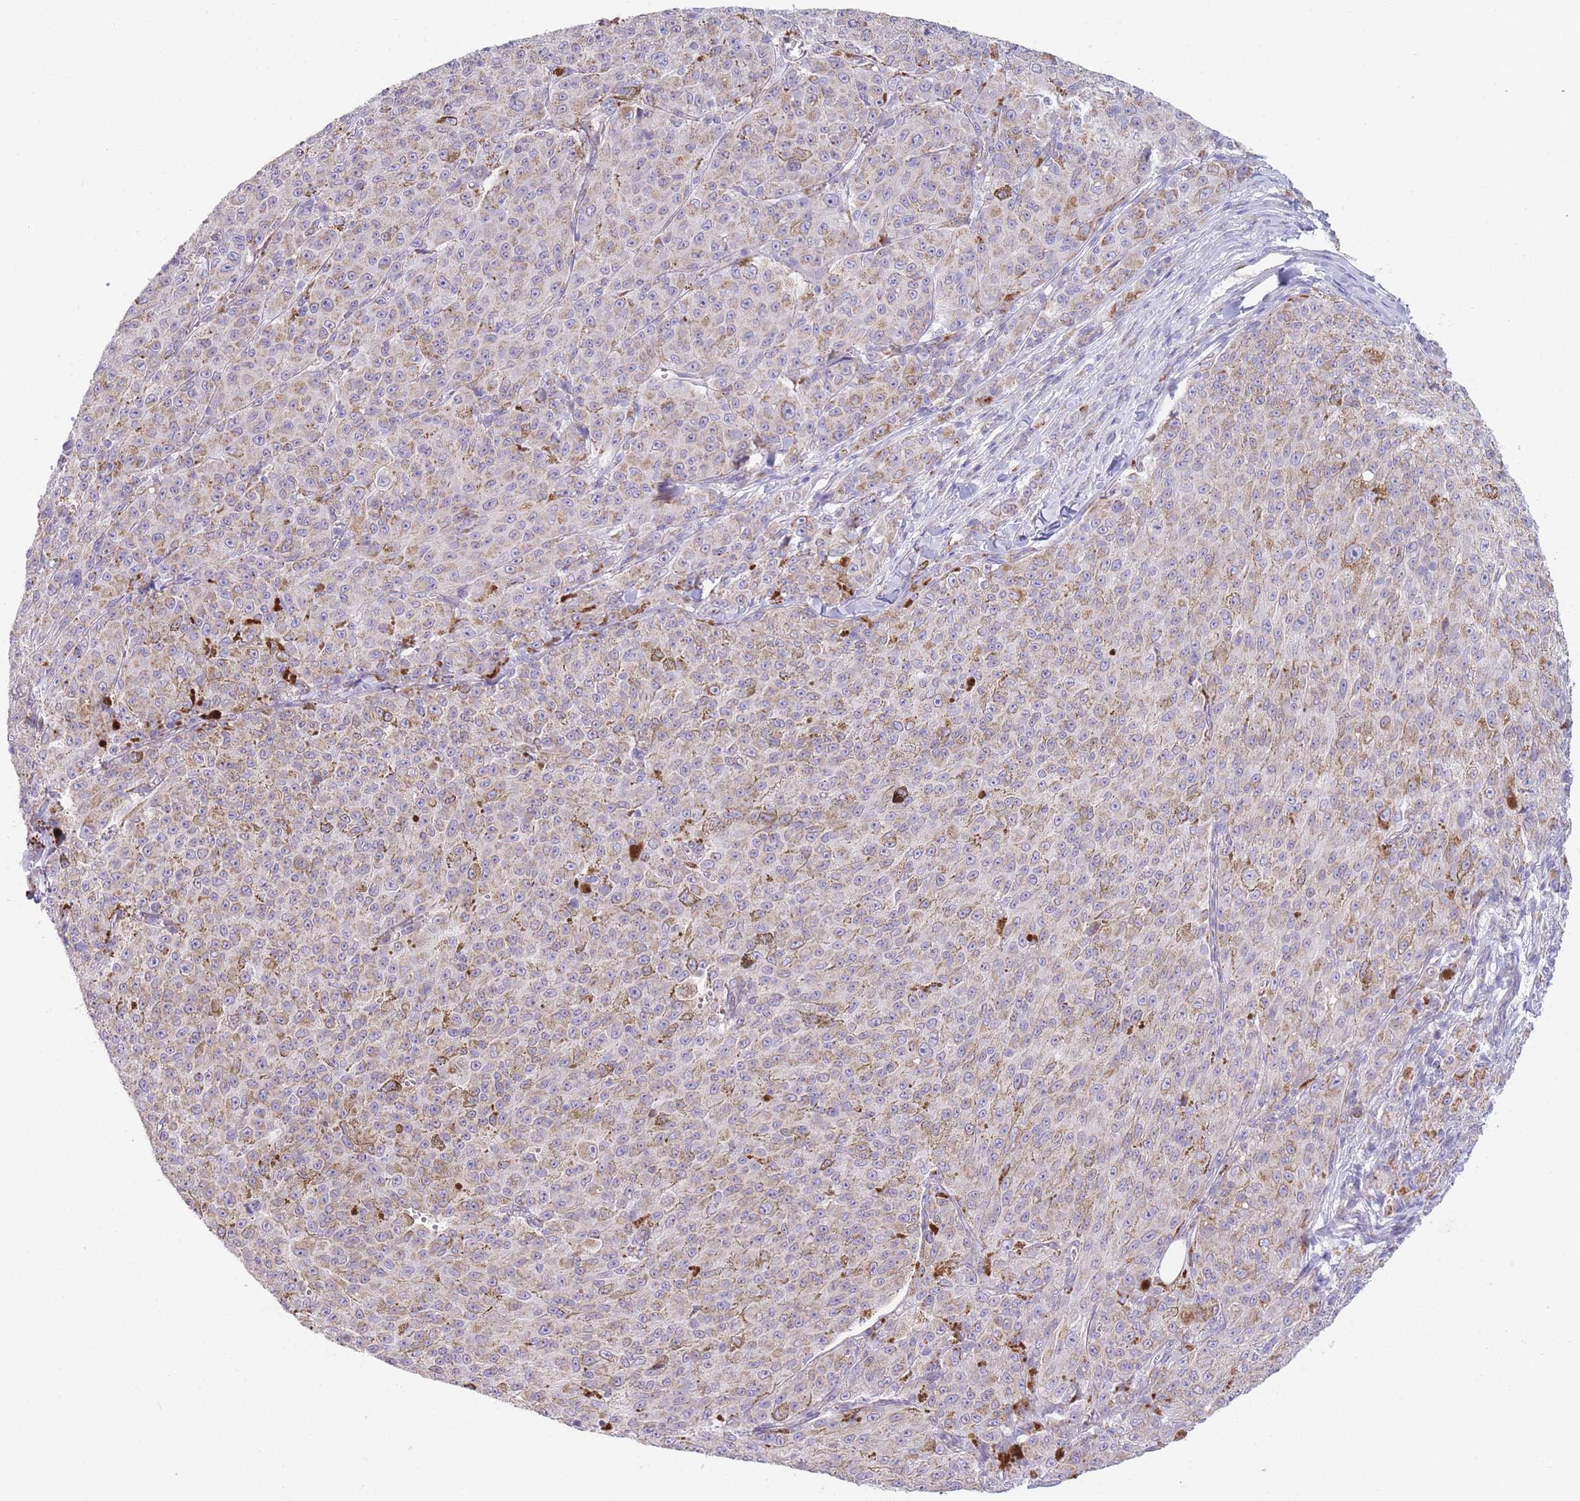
{"staining": {"intensity": "moderate", "quantity": "<25%", "location": "cytoplasmic/membranous"}, "tissue": "melanoma", "cell_type": "Tumor cells", "image_type": "cancer", "snomed": [{"axis": "morphology", "description": "Malignant melanoma, NOS"}, {"axis": "topography", "description": "Skin"}], "caption": "This is an image of immunohistochemistry staining of melanoma, which shows moderate positivity in the cytoplasmic/membranous of tumor cells.", "gene": "SMPD4", "patient": {"sex": "female", "age": 52}}